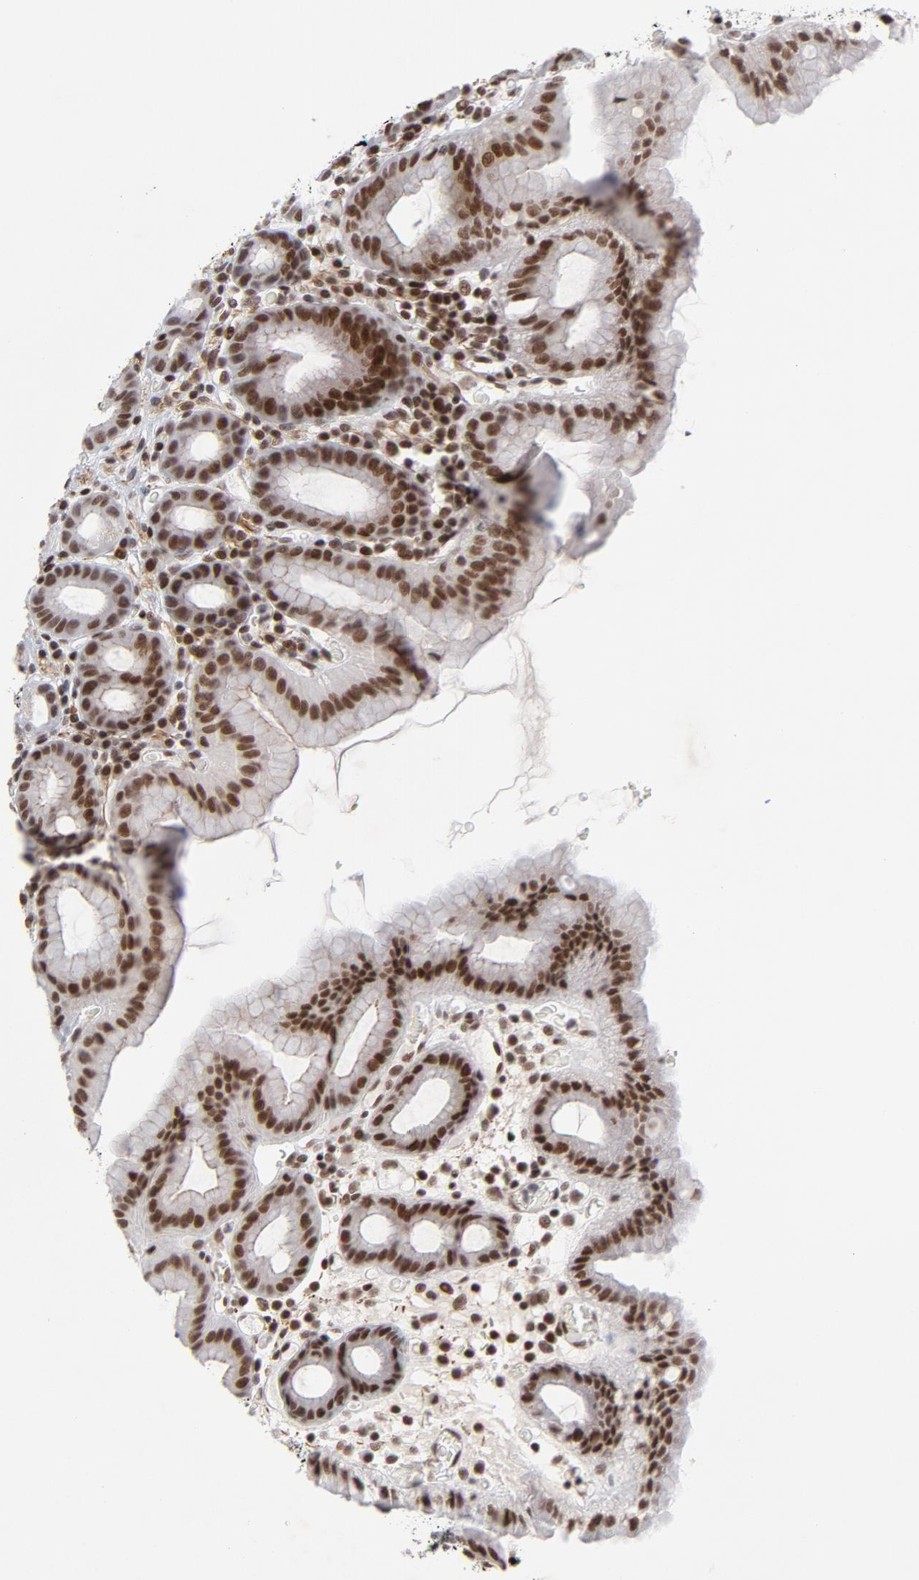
{"staining": {"intensity": "strong", "quantity": ">75%", "location": "nuclear"}, "tissue": "stomach", "cell_type": "Glandular cells", "image_type": "normal", "snomed": [{"axis": "morphology", "description": "Normal tissue, NOS"}, {"axis": "topography", "description": "Stomach, upper"}], "caption": "Brown immunohistochemical staining in benign human stomach displays strong nuclear staining in about >75% of glandular cells.", "gene": "CTCF", "patient": {"sex": "male", "age": 68}}